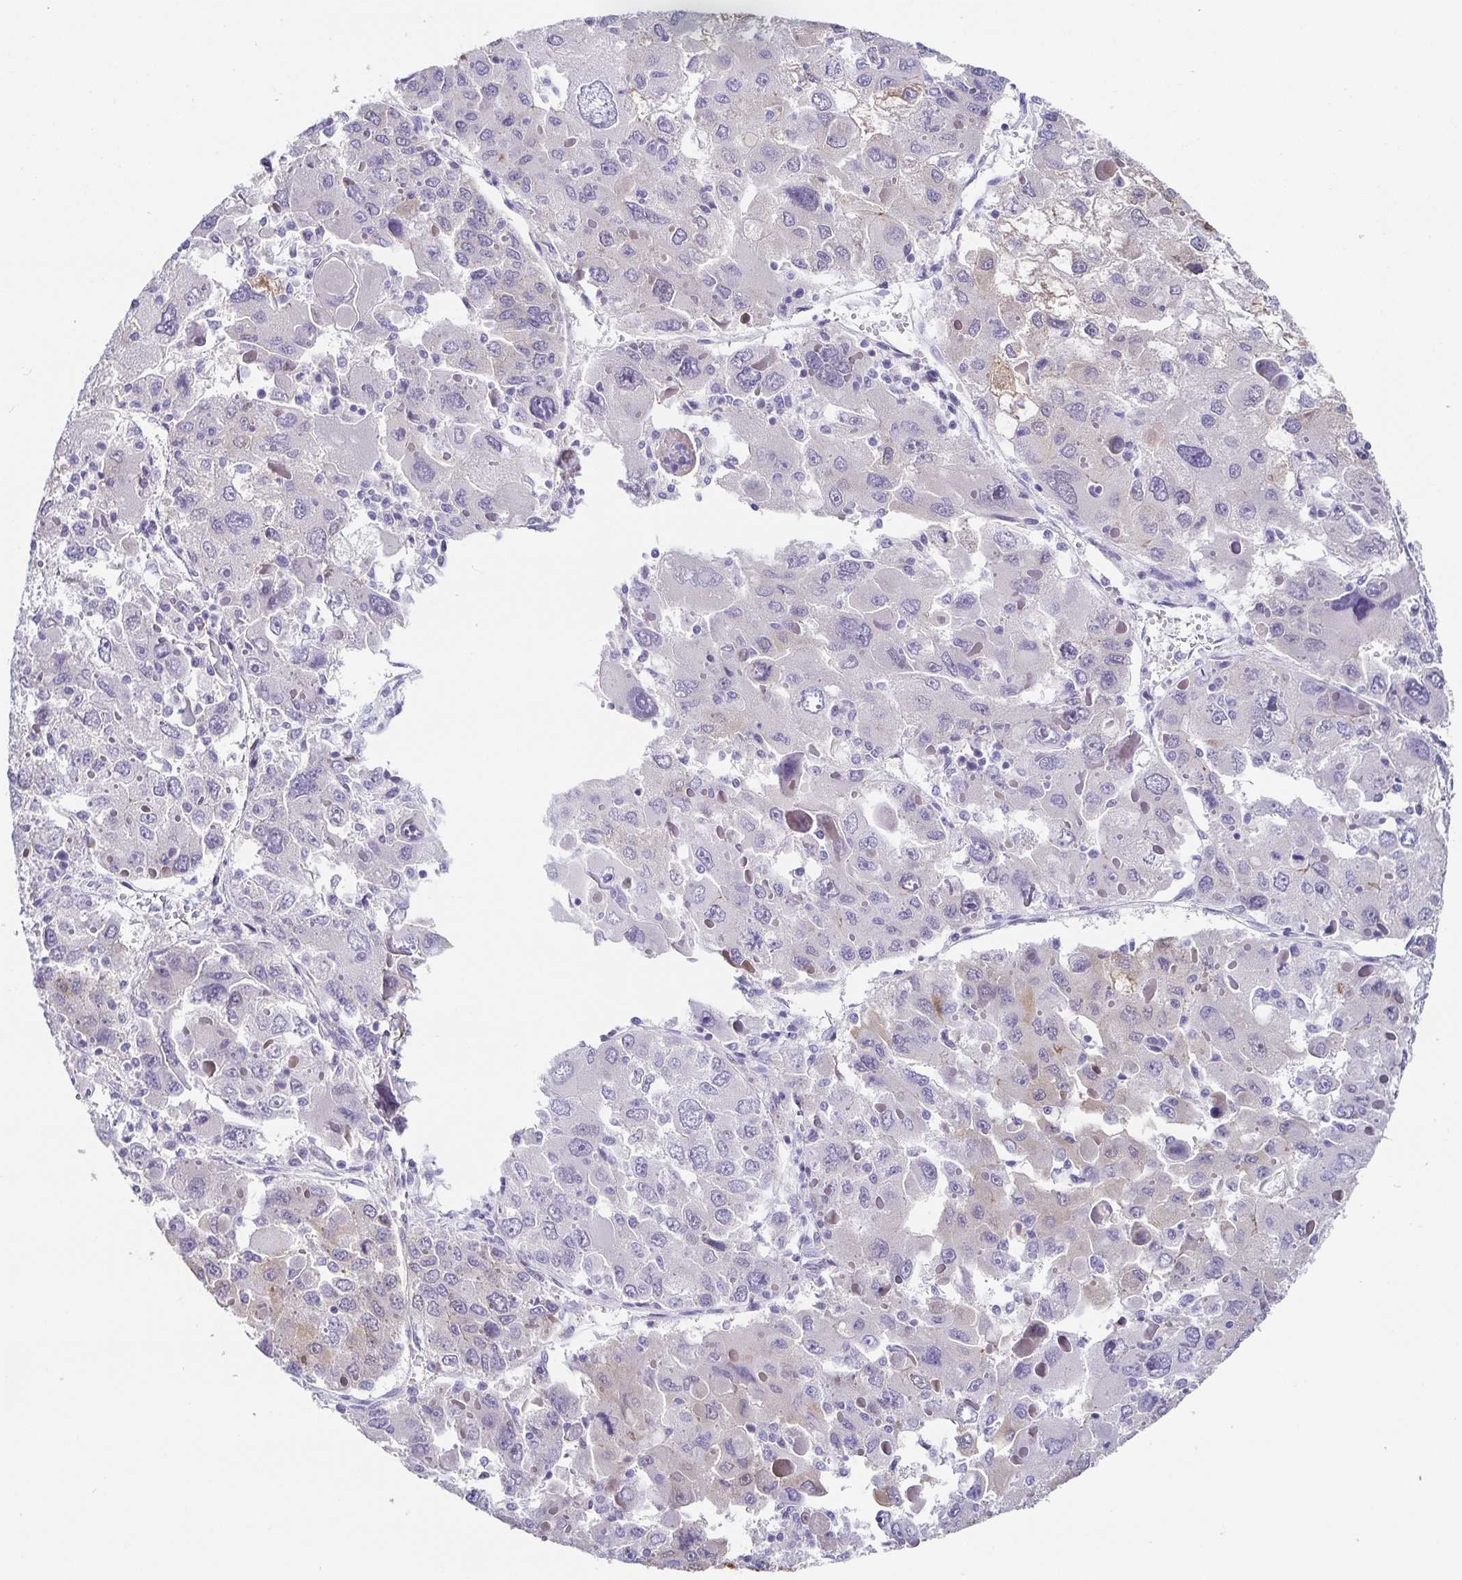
{"staining": {"intensity": "negative", "quantity": "none", "location": "none"}, "tissue": "liver cancer", "cell_type": "Tumor cells", "image_type": "cancer", "snomed": [{"axis": "morphology", "description": "Carcinoma, Hepatocellular, NOS"}, {"axis": "topography", "description": "Liver"}], "caption": "Human hepatocellular carcinoma (liver) stained for a protein using immunohistochemistry (IHC) reveals no positivity in tumor cells.", "gene": "PIWIL3", "patient": {"sex": "female", "age": 41}}